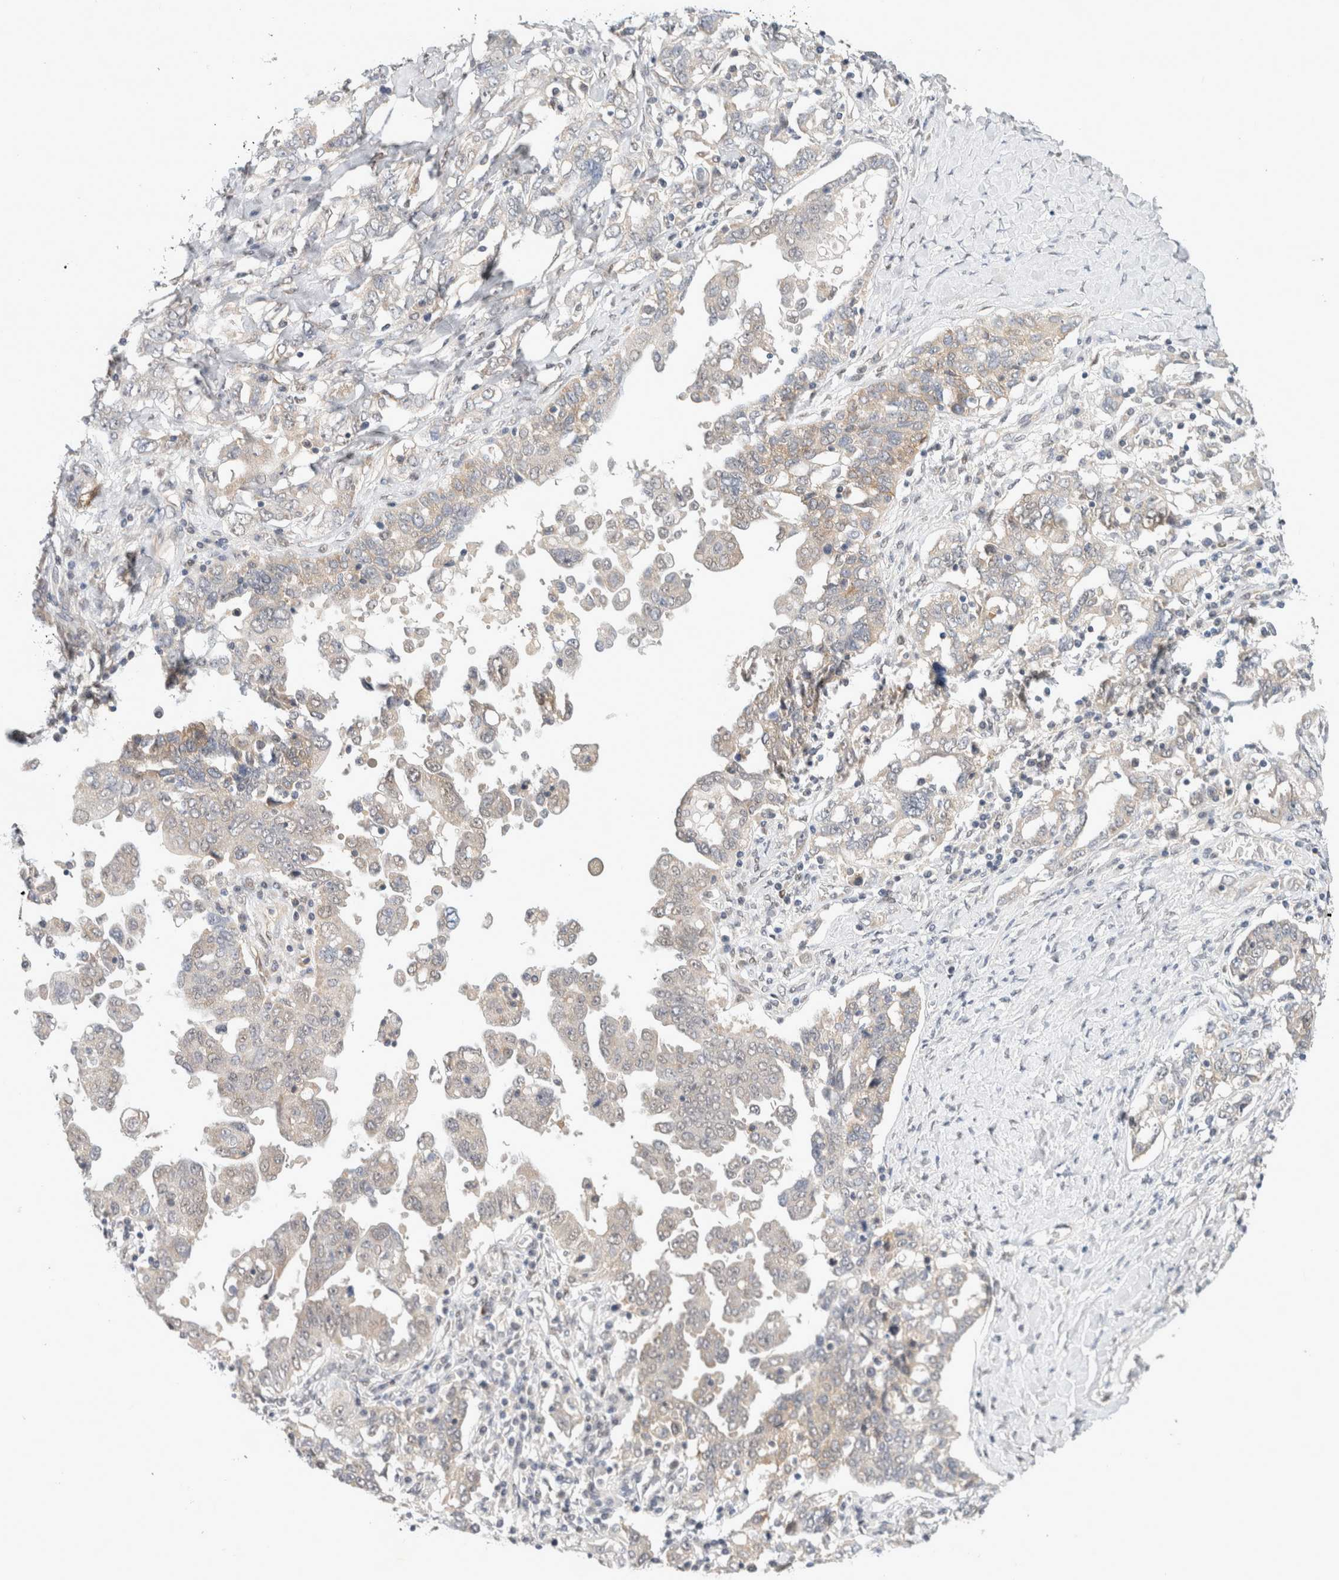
{"staining": {"intensity": "negative", "quantity": "none", "location": "none"}, "tissue": "ovarian cancer", "cell_type": "Tumor cells", "image_type": "cancer", "snomed": [{"axis": "morphology", "description": "Carcinoma, endometroid"}, {"axis": "topography", "description": "Ovary"}], "caption": "Protein analysis of ovarian cancer reveals no significant staining in tumor cells.", "gene": "EIF4G3", "patient": {"sex": "female", "age": 62}}